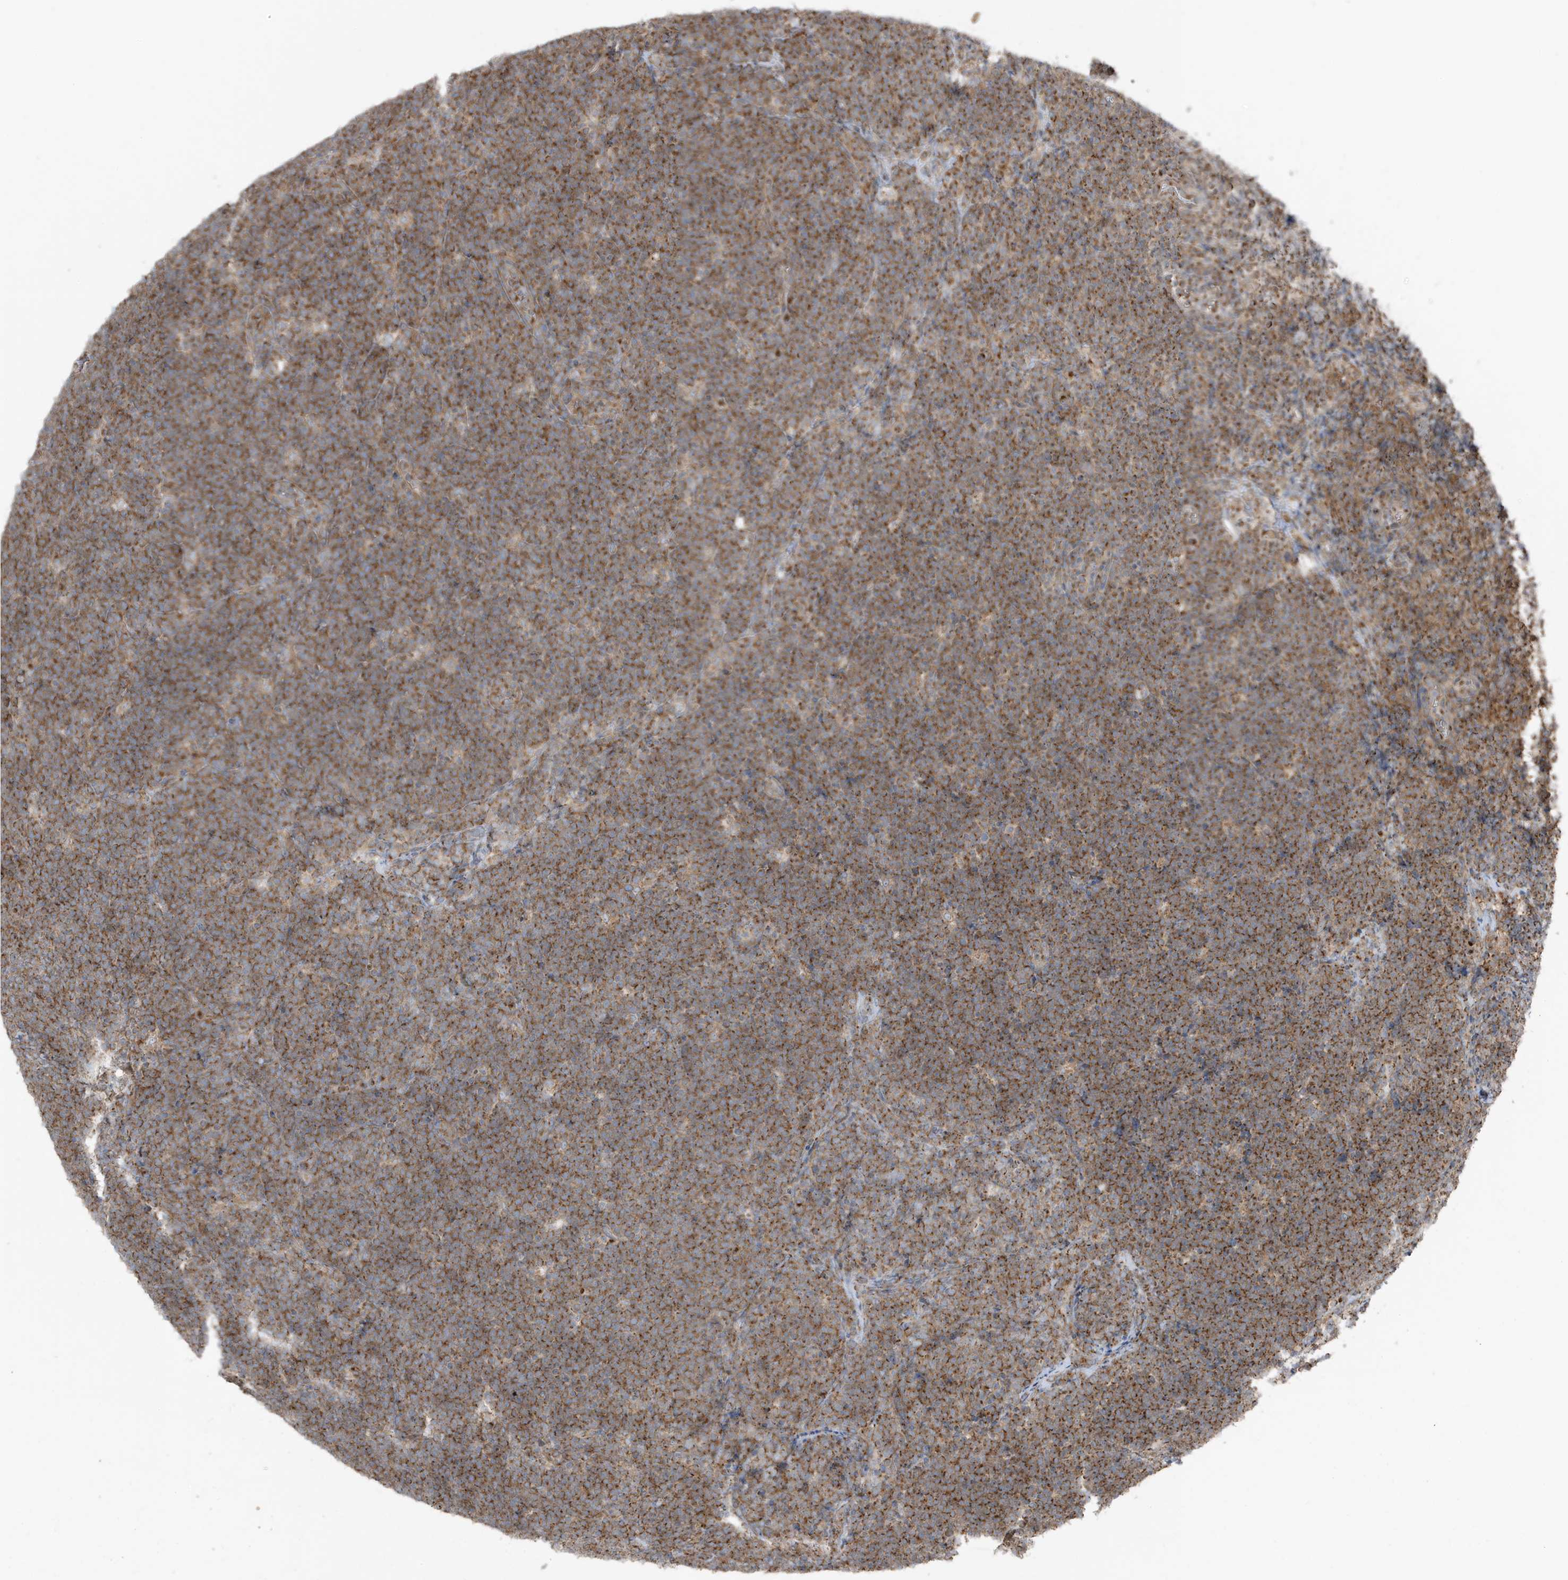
{"staining": {"intensity": "moderate", "quantity": ">75%", "location": "cytoplasmic/membranous"}, "tissue": "lymphoma", "cell_type": "Tumor cells", "image_type": "cancer", "snomed": [{"axis": "morphology", "description": "Malignant lymphoma, non-Hodgkin's type, High grade"}, {"axis": "topography", "description": "Lymph node"}], "caption": "Protein expression analysis of lymphoma demonstrates moderate cytoplasmic/membranous staining in approximately >75% of tumor cells.", "gene": "GOLGA4", "patient": {"sex": "male", "age": 13}}